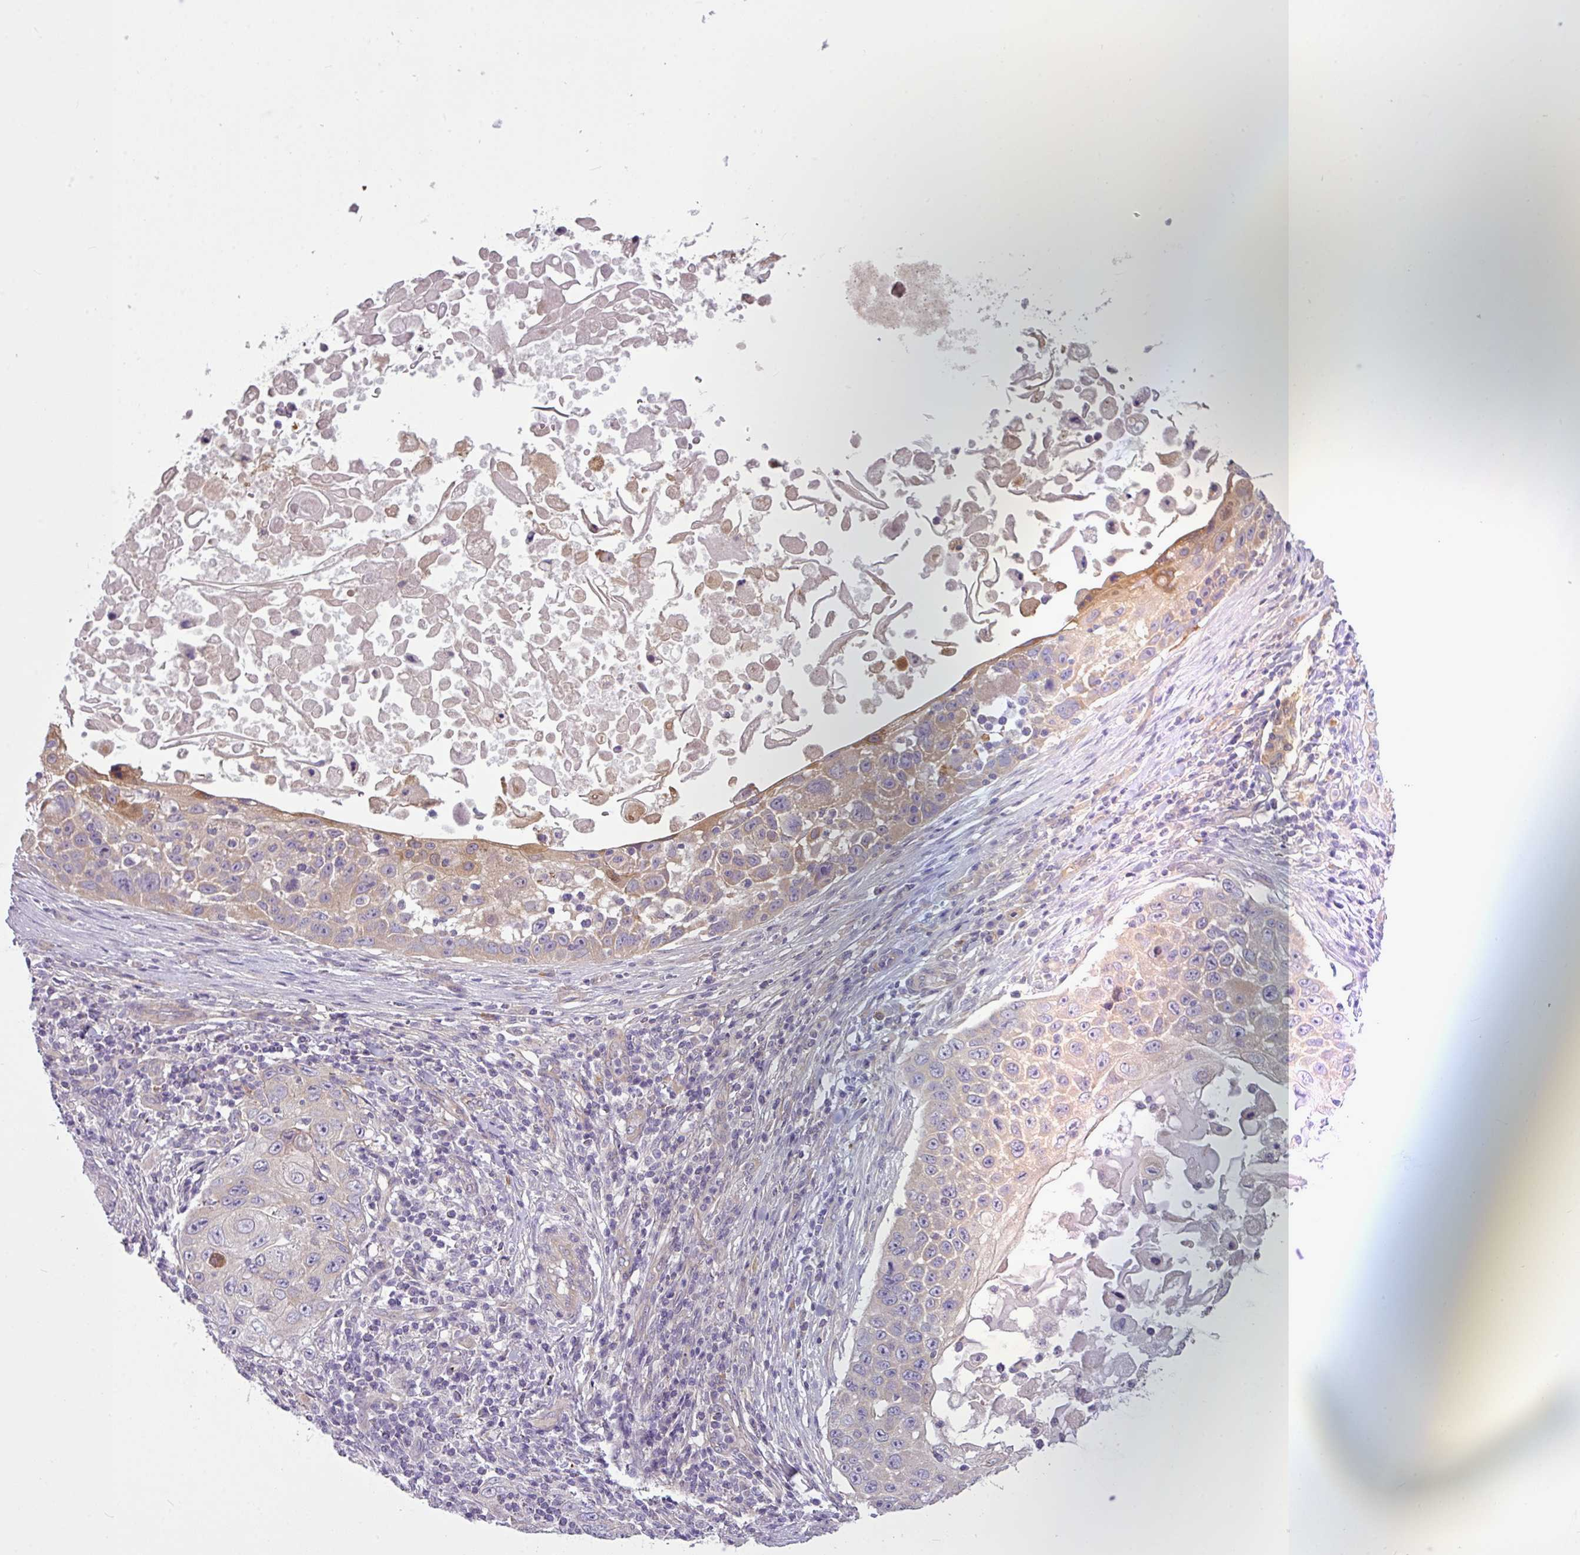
{"staining": {"intensity": "weak", "quantity": "<25%", "location": "cytoplasmic/membranous"}, "tissue": "skin cancer", "cell_type": "Tumor cells", "image_type": "cancer", "snomed": [{"axis": "morphology", "description": "Squamous cell carcinoma, NOS"}, {"axis": "topography", "description": "Skin"}], "caption": "Immunohistochemistry histopathology image of skin cancer stained for a protein (brown), which shows no positivity in tumor cells.", "gene": "CAMK2B", "patient": {"sex": "male", "age": 24}}